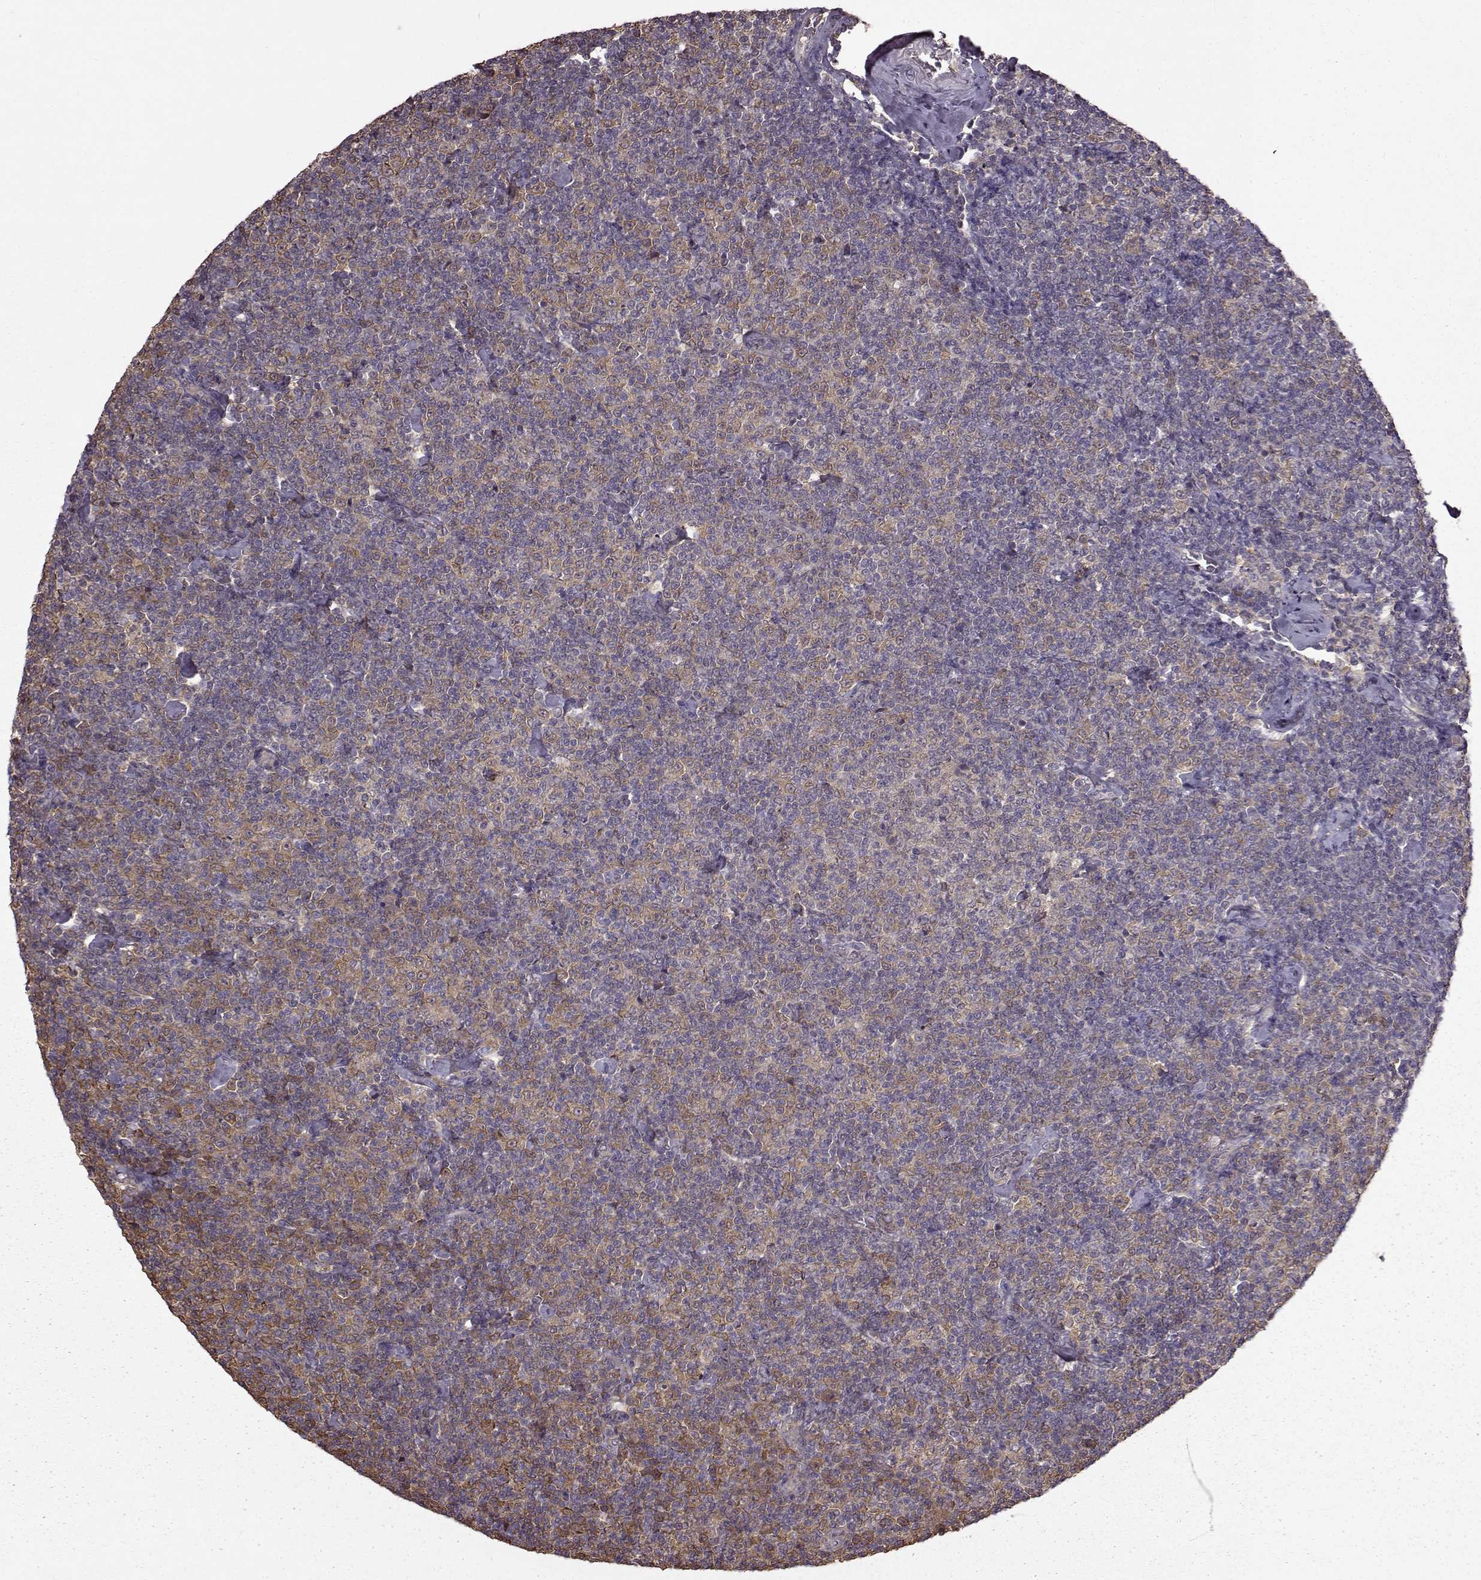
{"staining": {"intensity": "weak", "quantity": ">75%", "location": "cytoplasmic/membranous"}, "tissue": "lymphoma", "cell_type": "Tumor cells", "image_type": "cancer", "snomed": [{"axis": "morphology", "description": "Malignant lymphoma, non-Hodgkin's type, Low grade"}, {"axis": "topography", "description": "Lymph node"}], "caption": "Immunohistochemical staining of human lymphoma demonstrates low levels of weak cytoplasmic/membranous protein expression in approximately >75% of tumor cells.", "gene": "NME1-NME2", "patient": {"sex": "male", "age": 81}}